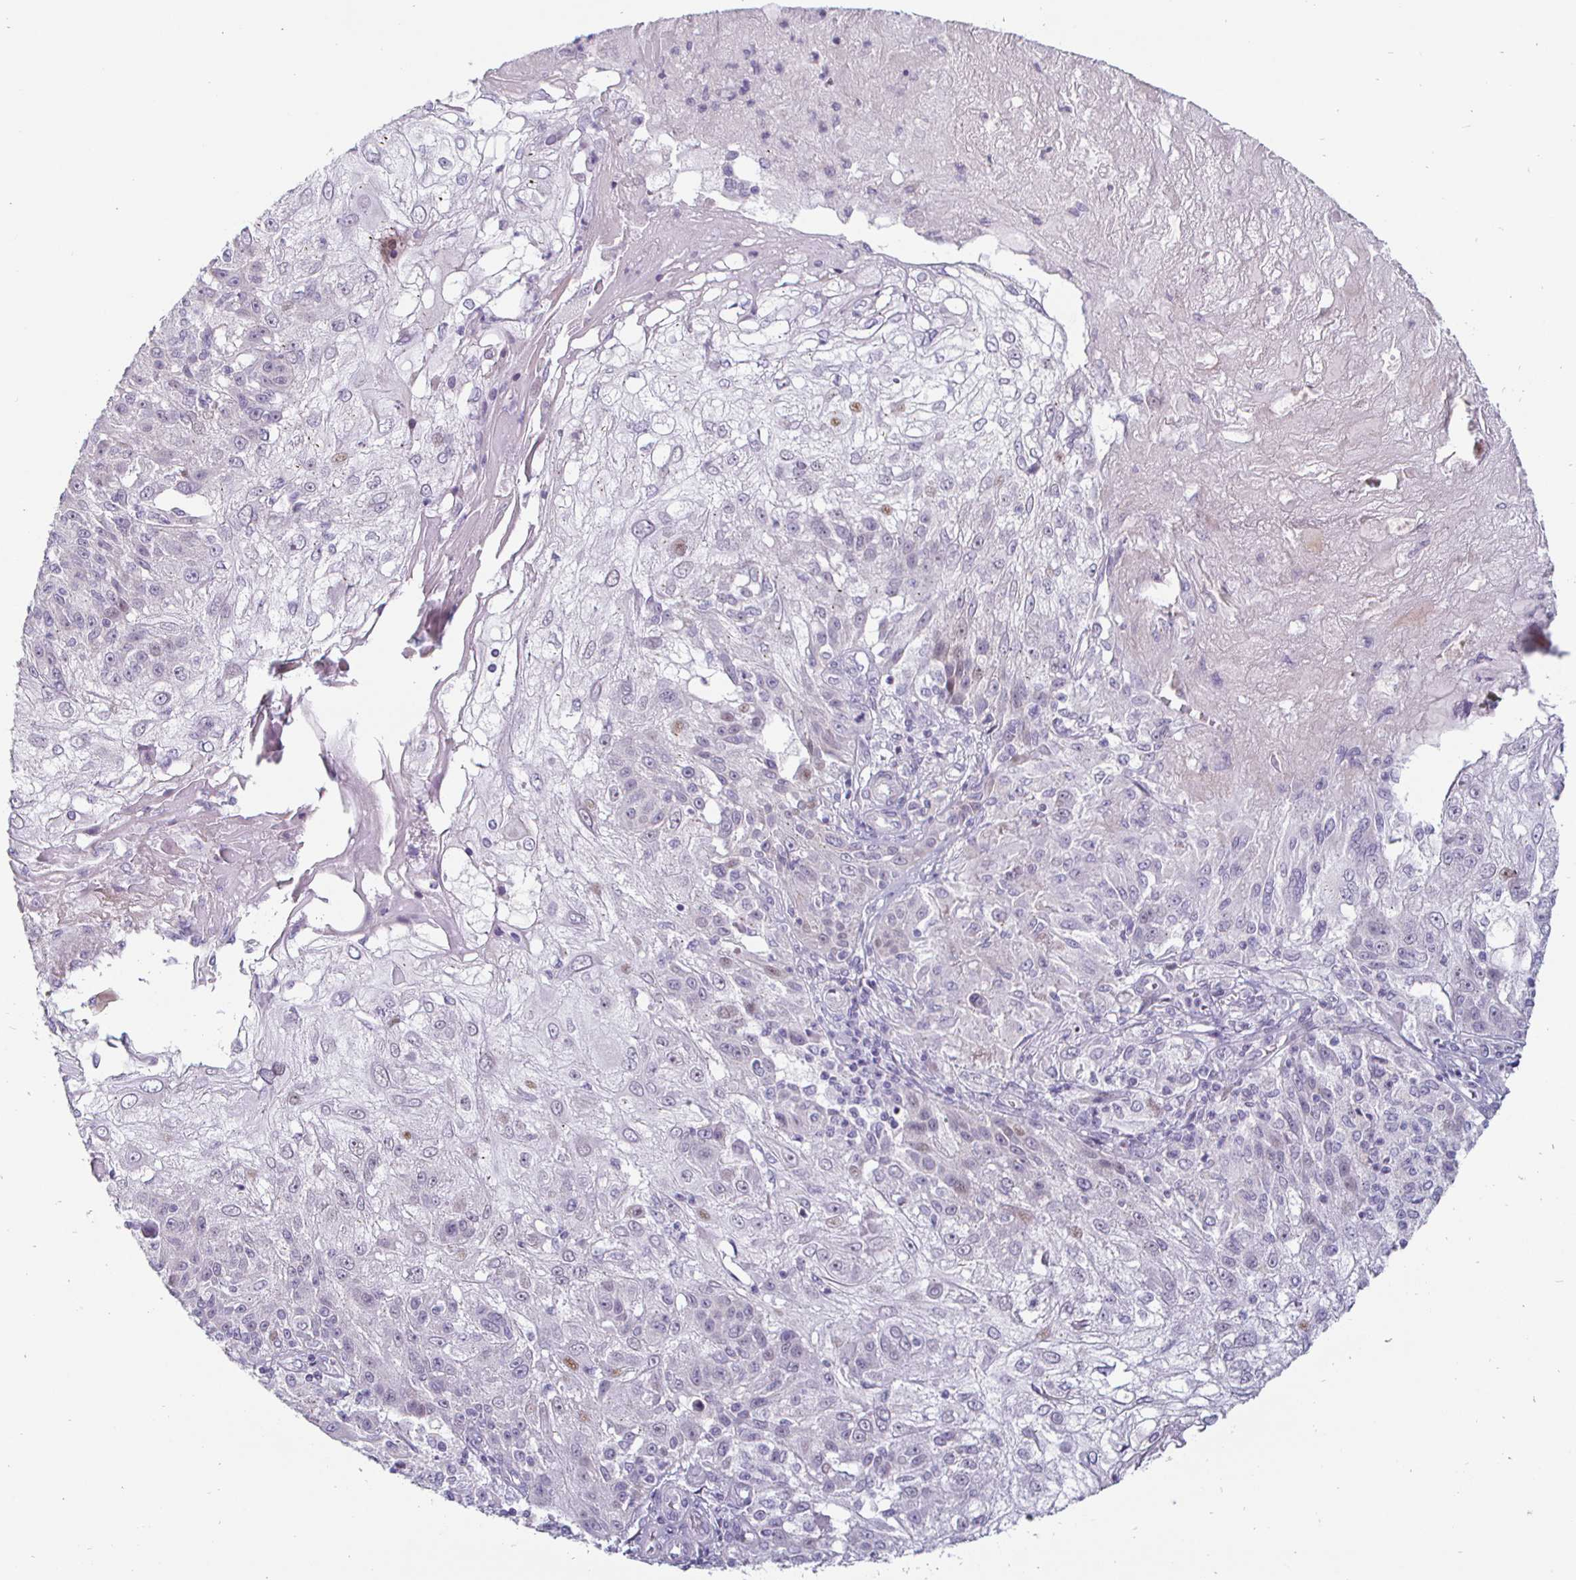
{"staining": {"intensity": "negative", "quantity": "none", "location": "none"}, "tissue": "skin cancer", "cell_type": "Tumor cells", "image_type": "cancer", "snomed": [{"axis": "morphology", "description": "Normal tissue, NOS"}, {"axis": "morphology", "description": "Squamous cell carcinoma, NOS"}, {"axis": "topography", "description": "Skin"}], "caption": "This micrograph is of squamous cell carcinoma (skin) stained with IHC to label a protein in brown with the nuclei are counter-stained blue. There is no expression in tumor cells.", "gene": "DMRTB1", "patient": {"sex": "female", "age": 83}}